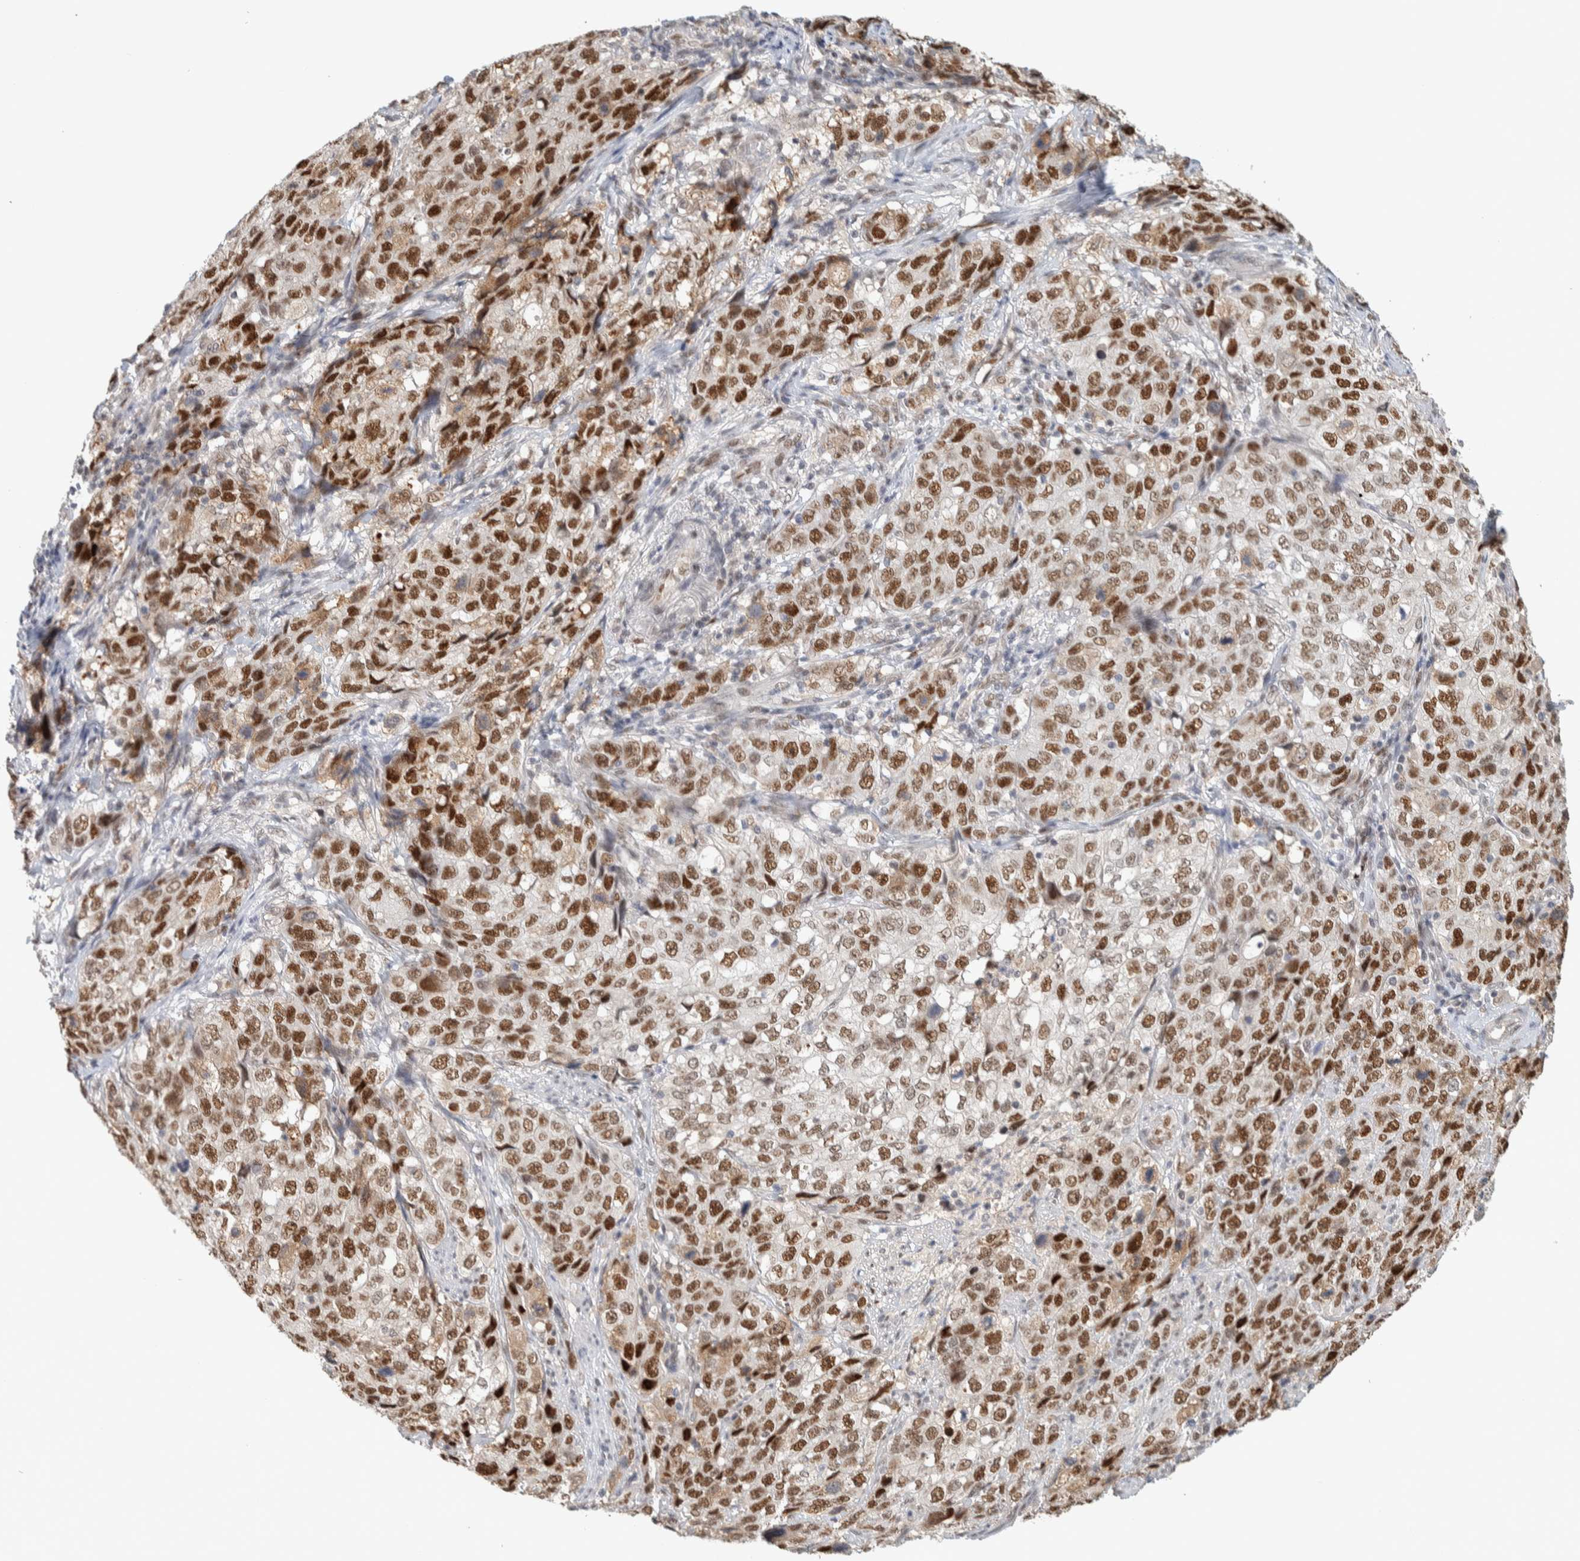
{"staining": {"intensity": "strong", "quantity": ">75%", "location": "nuclear"}, "tissue": "stomach cancer", "cell_type": "Tumor cells", "image_type": "cancer", "snomed": [{"axis": "morphology", "description": "Adenocarcinoma, NOS"}, {"axis": "topography", "description": "Stomach"}], "caption": "Protein expression analysis of human stomach cancer (adenocarcinoma) reveals strong nuclear positivity in approximately >75% of tumor cells.", "gene": "PUS7", "patient": {"sex": "male", "age": 48}}